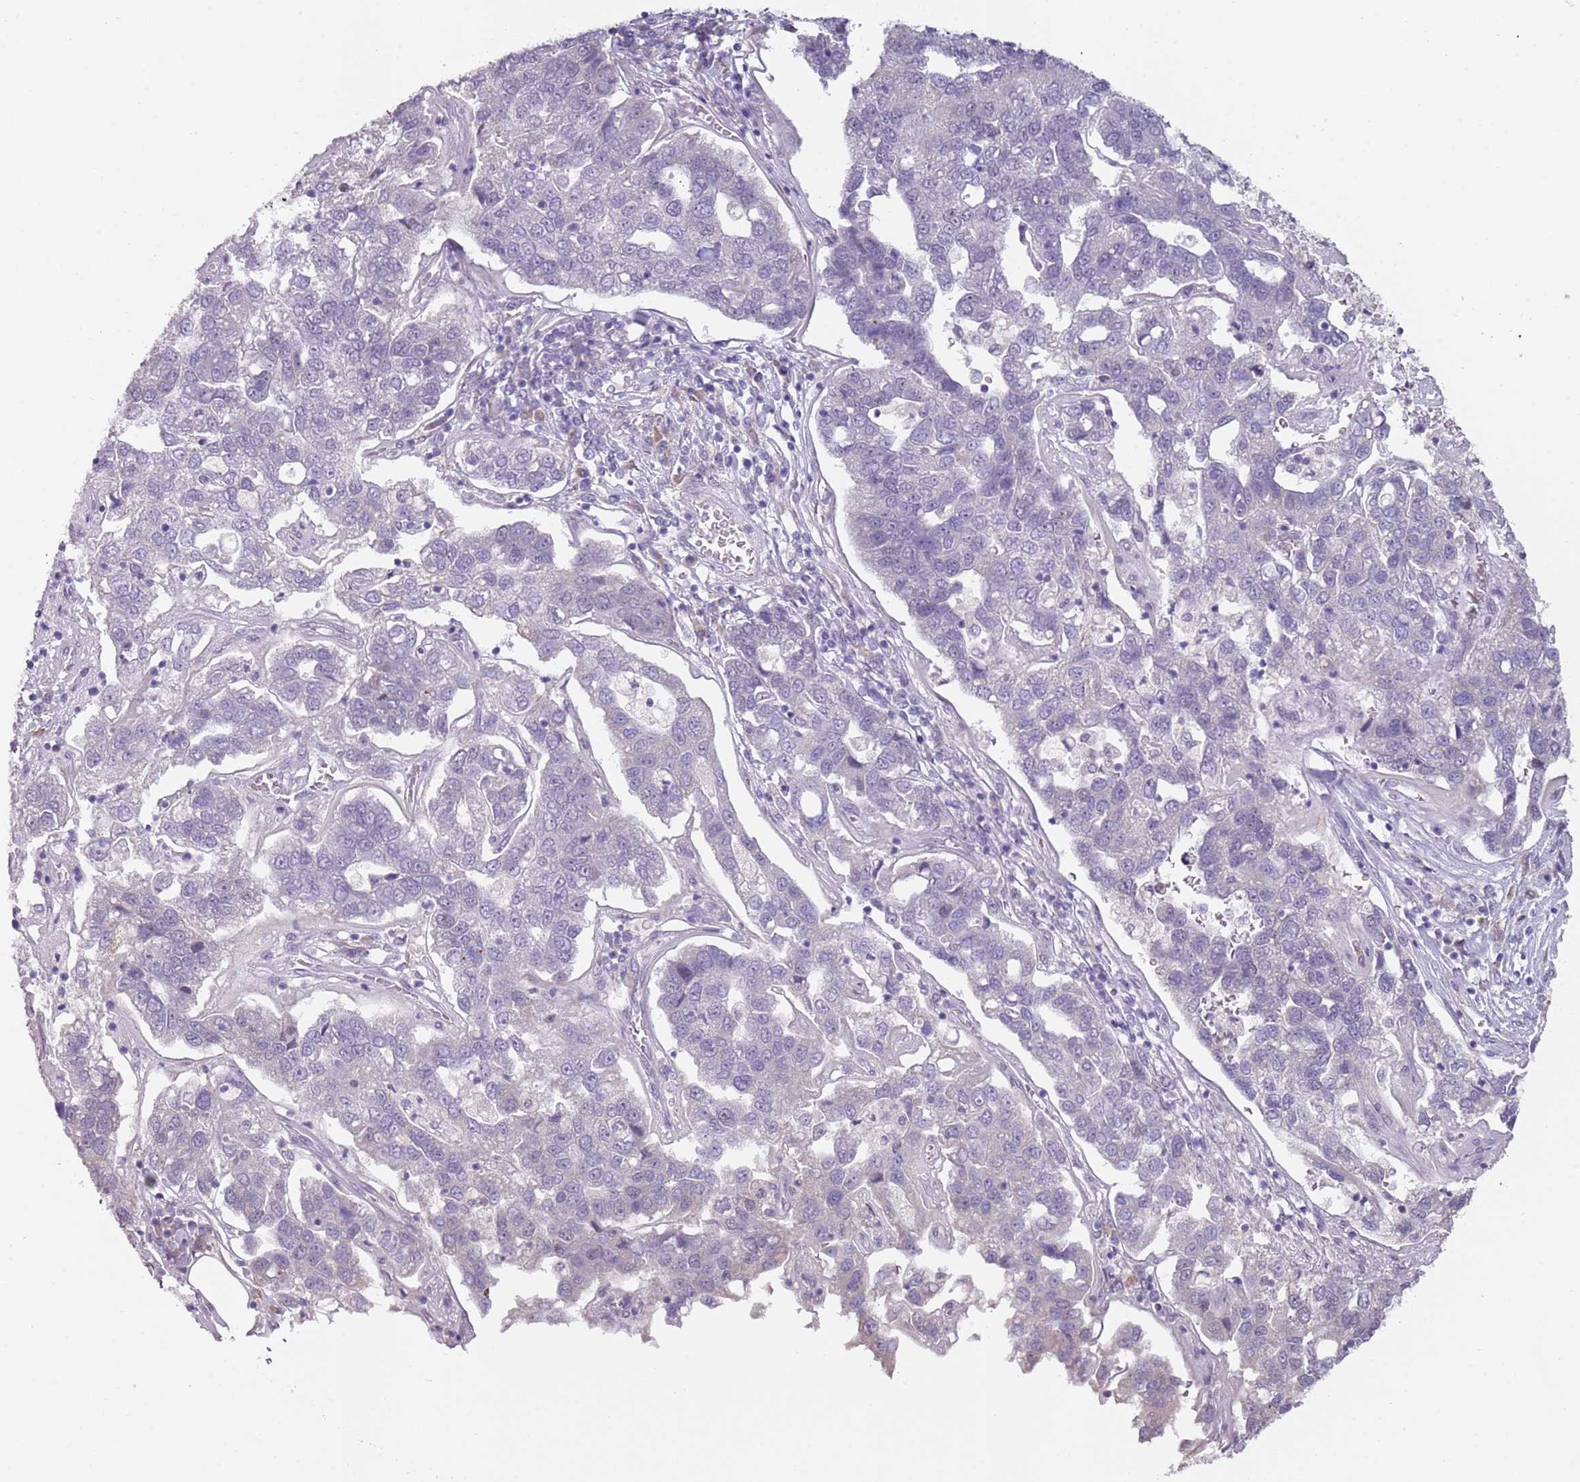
{"staining": {"intensity": "negative", "quantity": "none", "location": "none"}, "tissue": "pancreatic cancer", "cell_type": "Tumor cells", "image_type": "cancer", "snomed": [{"axis": "morphology", "description": "Adenocarcinoma, NOS"}, {"axis": "topography", "description": "Pancreas"}], "caption": "Immunohistochemistry histopathology image of neoplastic tissue: human adenocarcinoma (pancreatic) stained with DAB (3,3'-diaminobenzidine) shows no significant protein expression in tumor cells.", "gene": "NBPF3", "patient": {"sex": "female", "age": 61}}